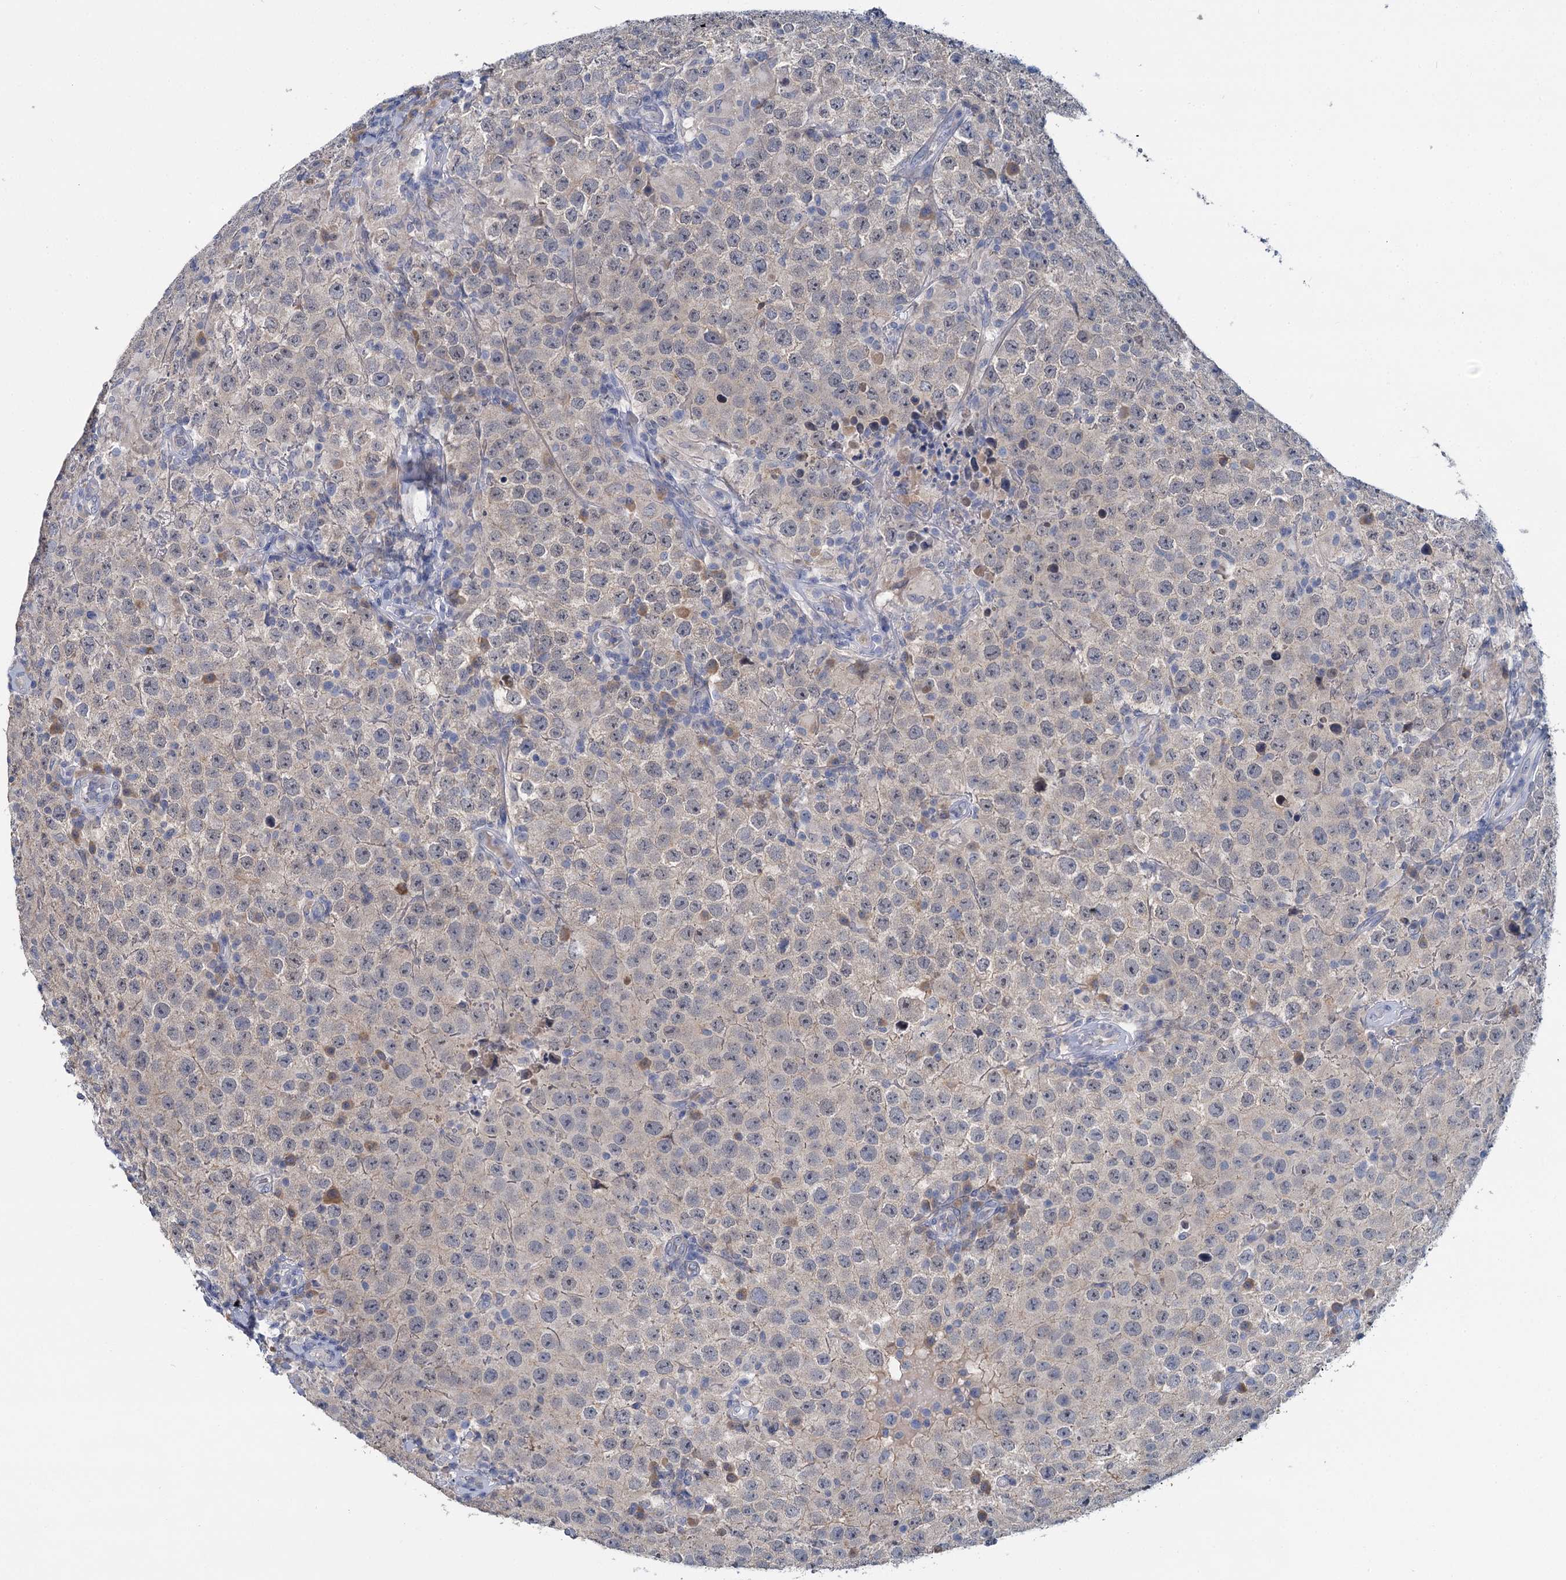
{"staining": {"intensity": "negative", "quantity": "none", "location": "none"}, "tissue": "testis cancer", "cell_type": "Tumor cells", "image_type": "cancer", "snomed": [{"axis": "morphology", "description": "Normal tissue, NOS"}, {"axis": "morphology", "description": "Urothelial carcinoma, High grade"}, {"axis": "morphology", "description": "Seminoma, NOS"}, {"axis": "morphology", "description": "Carcinoma, Embryonal, NOS"}, {"axis": "topography", "description": "Urinary bladder"}, {"axis": "topography", "description": "Testis"}], "caption": "DAB (3,3'-diaminobenzidine) immunohistochemical staining of human testis cancer (embryonal carcinoma) shows no significant staining in tumor cells. The staining is performed using DAB brown chromogen with nuclei counter-stained in using hematoxylin.", "gene": "ANKRD42", "patient": {"sex": "male", "age": 41}}